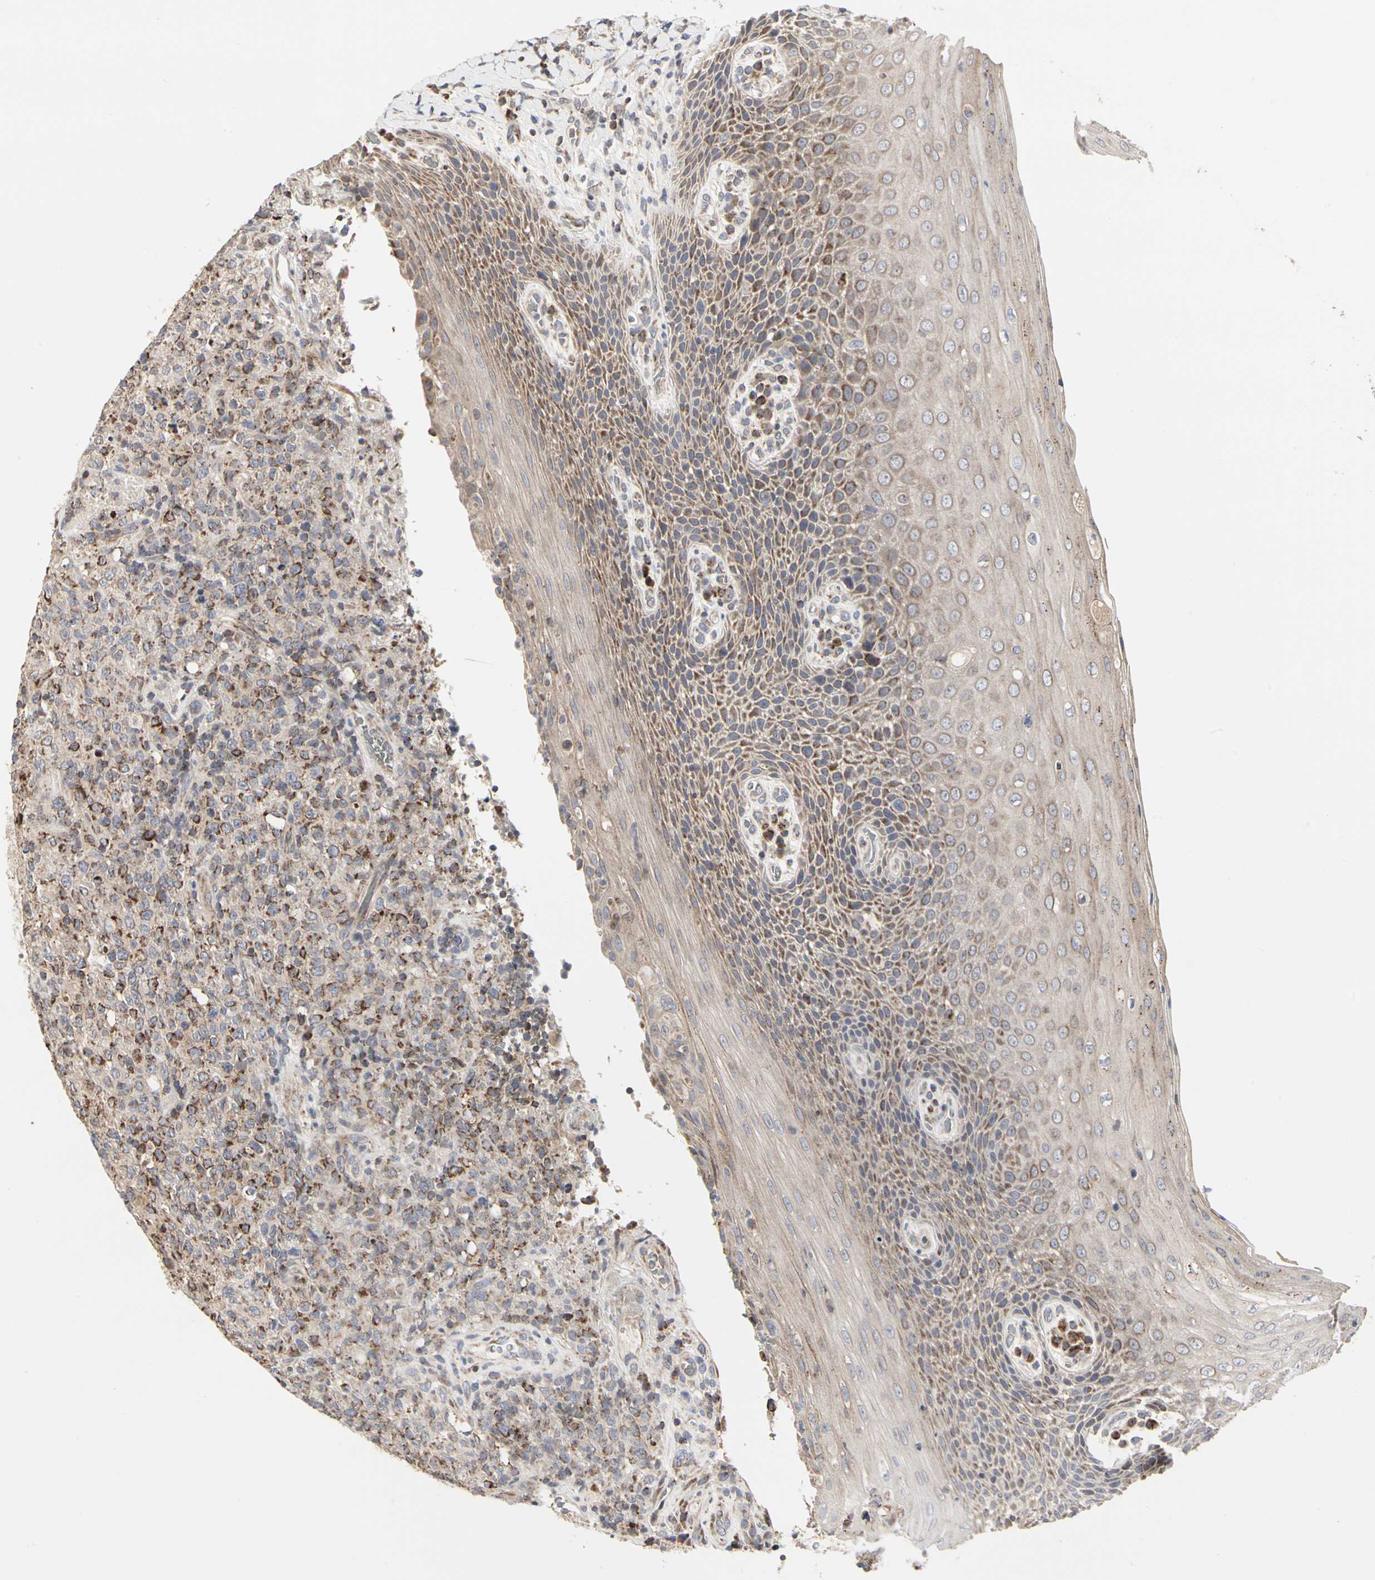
{"staining": {"intensity": "moderate", "quantity": "25%-75%", "location": "cytoplasmic/membranous"}, "tissue": "lymphoma", "cell_type": "Tumor cells", "image_type": "cancer", "snomed": [{"axis": "morphology", "description": "Malignant lymphoma, non-Hodgkin's type, High grade"}, {"axis": "topography", "description": "Tonsil"}], "caption": "Immunohistochemical staining of human high-grade malignant lymphoma, non-Hodgkin's type demonstrates moderate cytoplasmic/membranous protein expression in approximately 25%-75% of tumor cells.", "gene": "TSKU", "patient": {"sex": "female", "age": 36}}